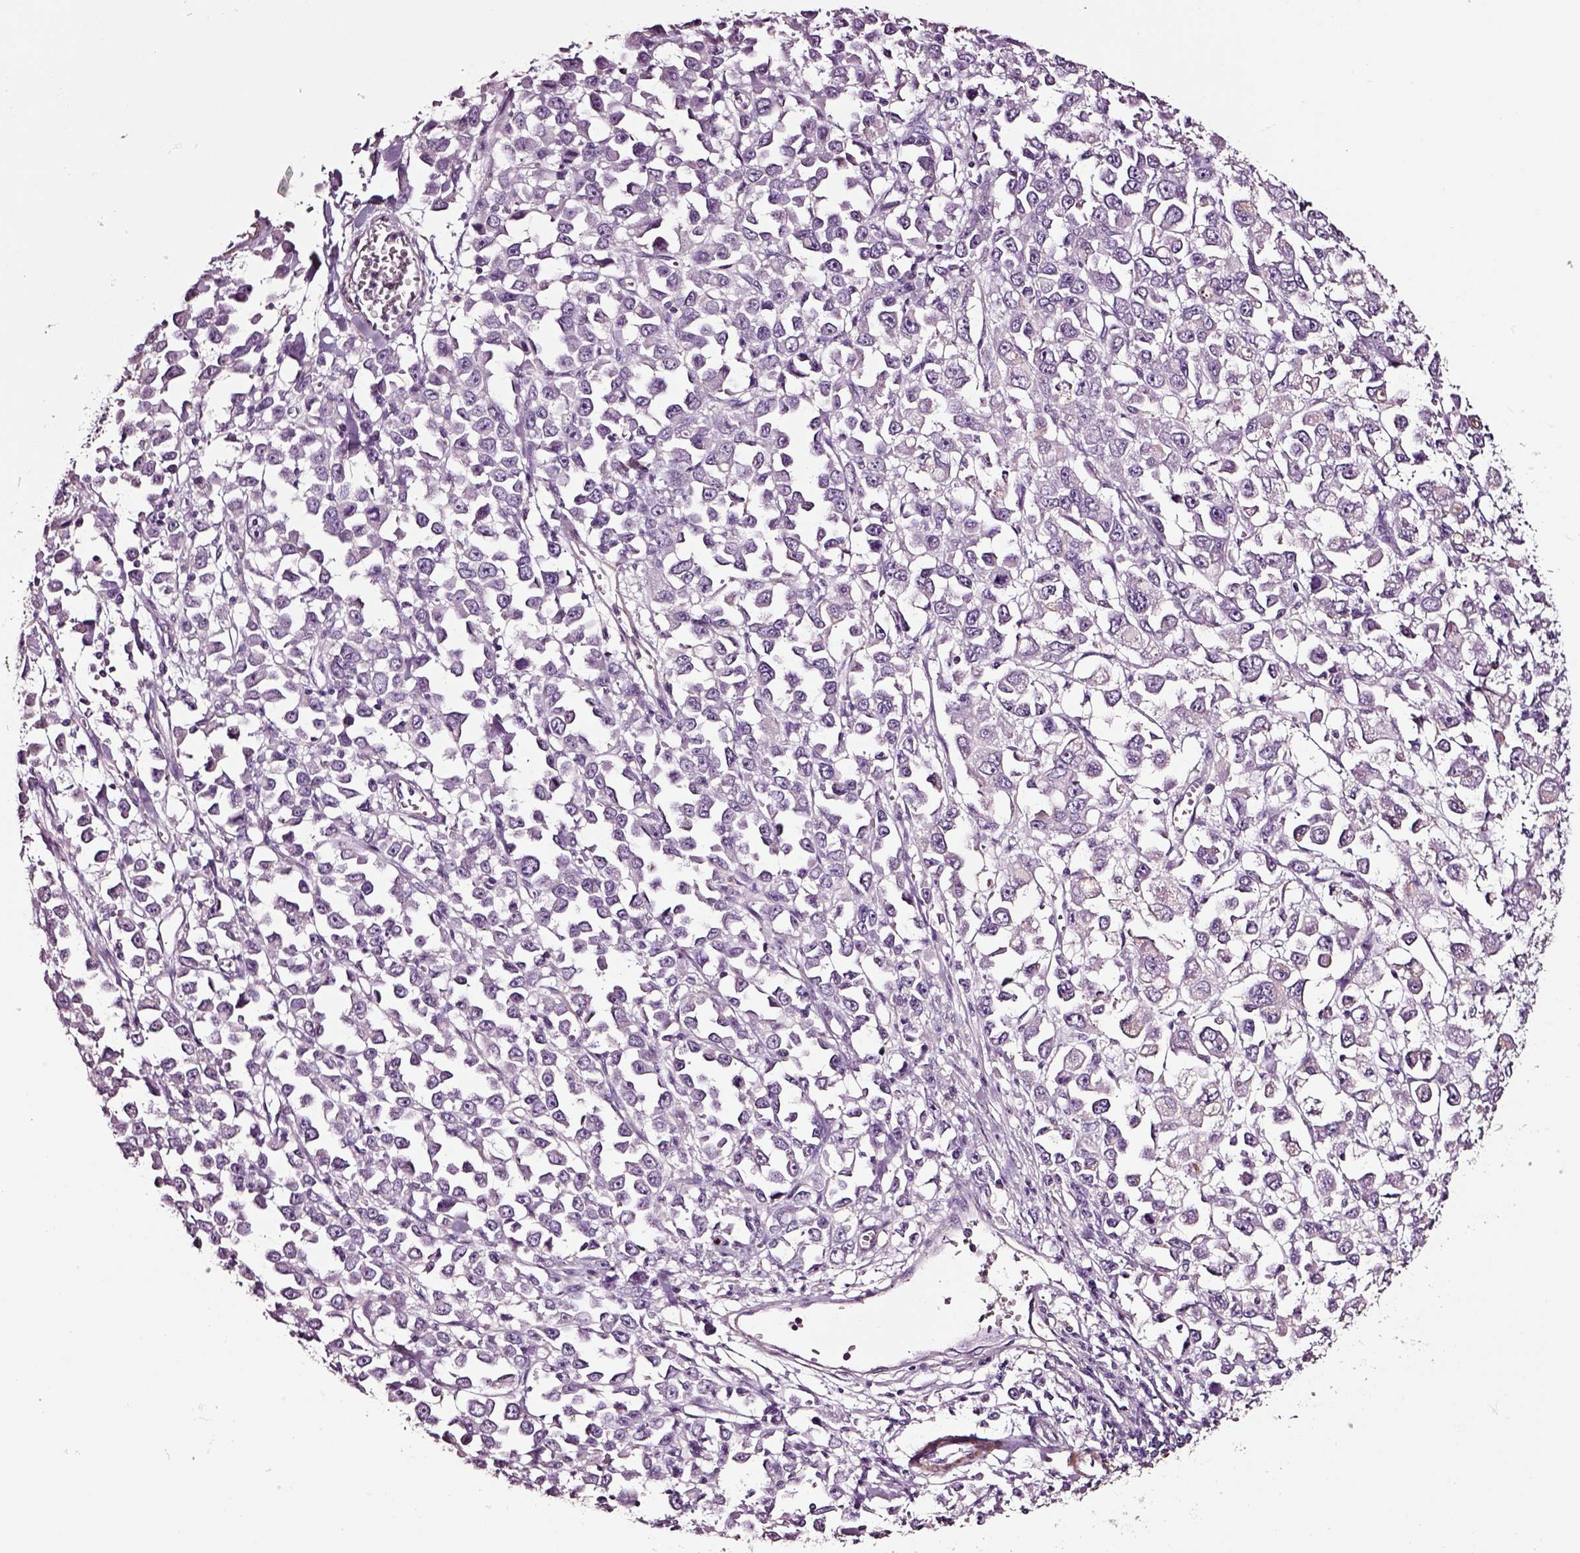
{"staining": {"intensity": "negative", "quantity": "none", "location": "none"}, "tissue": "stomach cancer", "cell_type": "Tumor cells", "image_type": "cancer", "snomed": [{"axis": "morphology", "description": "Adenocarcinoma, NOS"}, {"axis": "topography", "description": "Stomach, upper"}], "caption": "Tumor cells show no significant expression in stomach cancer.", "gene": "SOX10", "patient": {"sex": "male", "age": 70}}